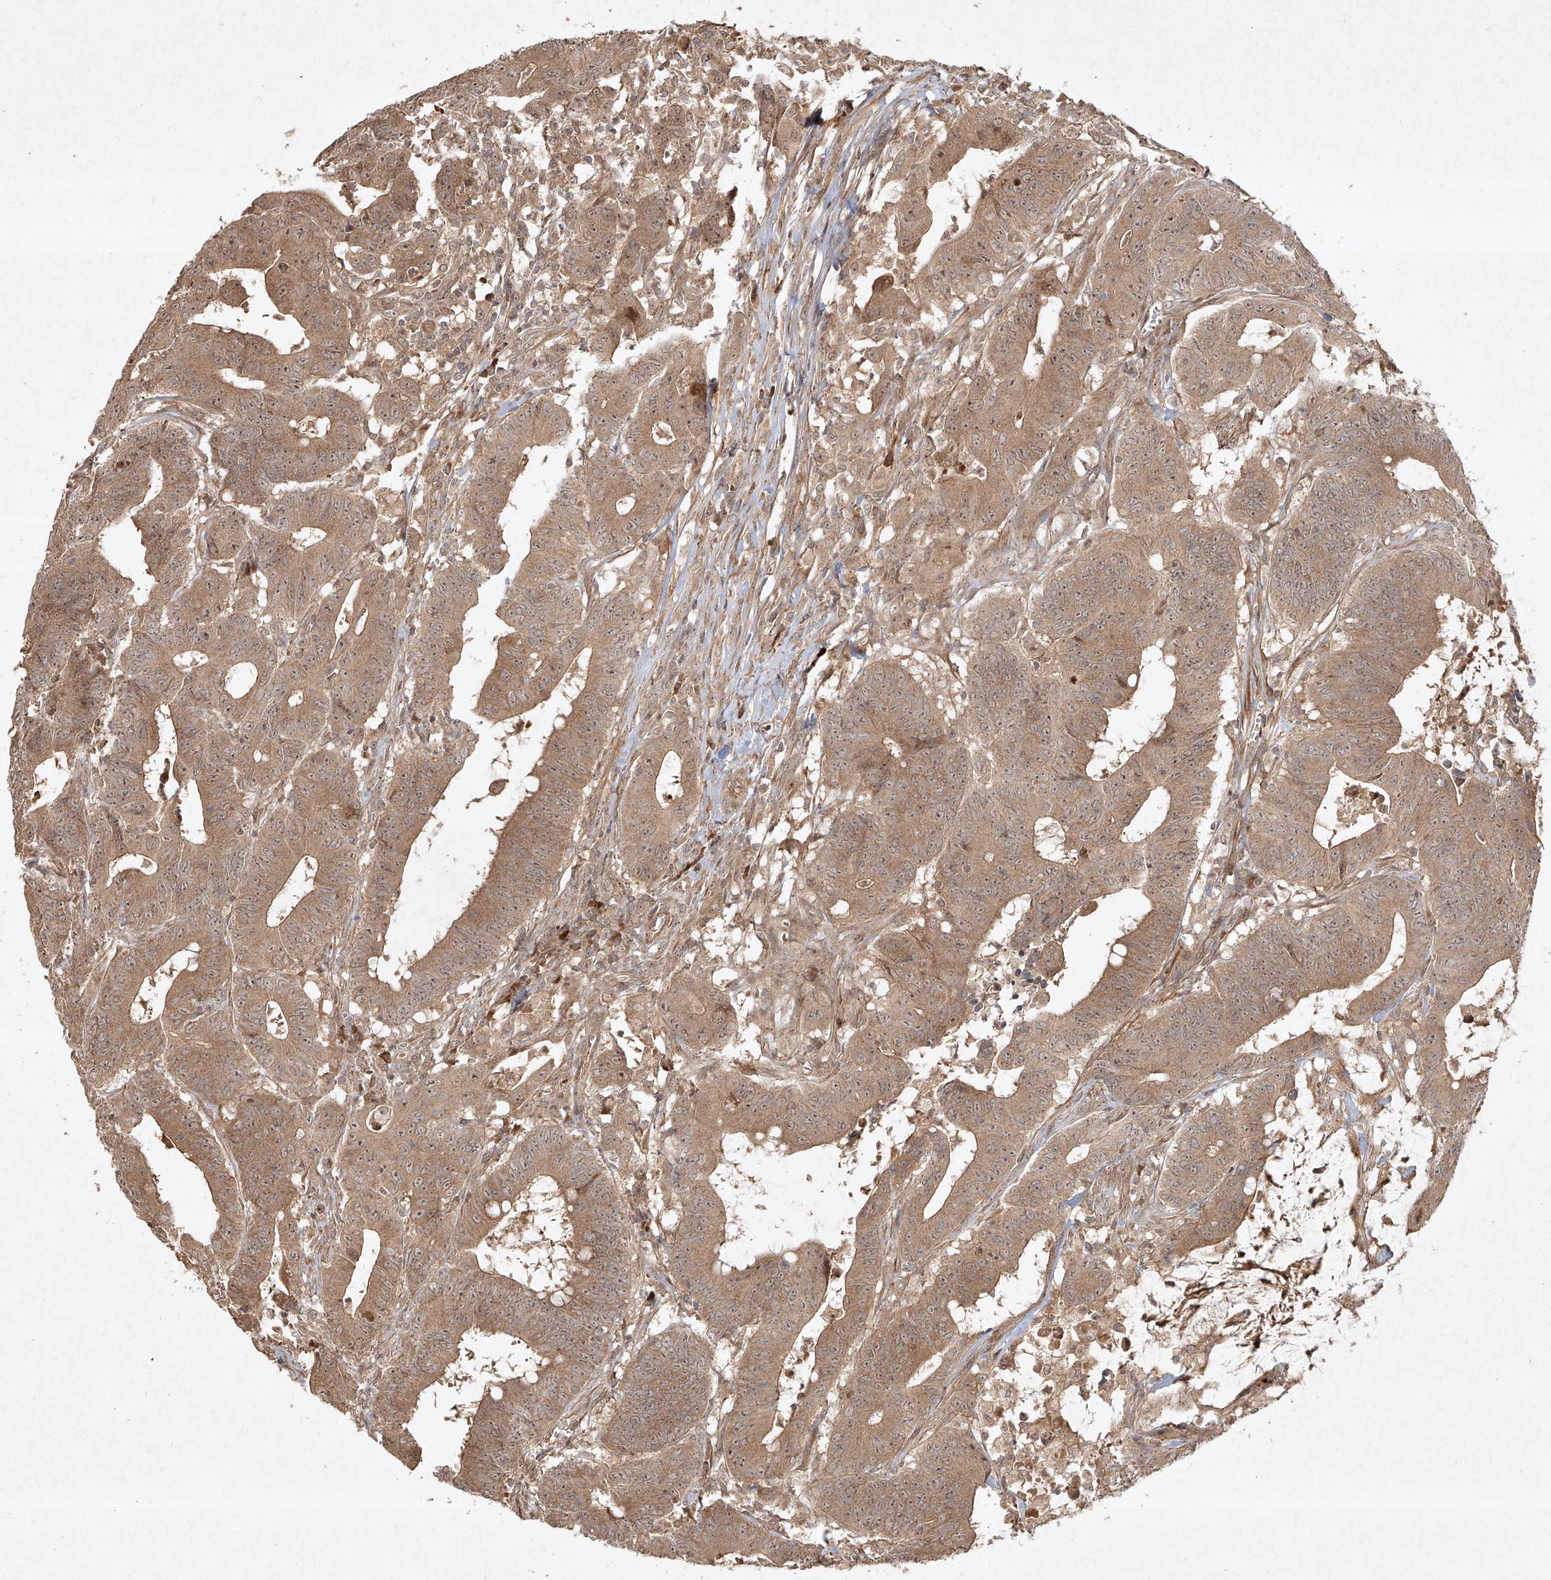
{"staining": {"intensity": "moderate", "quantity": ">75%", "location": "cytoplasmic/membranous,nuclear"}, "tissue": "colorectal cancer", "cell_type": "Tumor cells", "image_type": "cancer", "snomed": [{"axis": "morphology", "description": "Adenocarcinoma, NOS"}, {"axis": "topography", "description": "Colon"}], "caption": "Protein analysis of colorectal cancer tissue displays moderate cytoplasmic/membranous and nuclear expression in approximately >75% of tumor cells.", "gene": "CYYR1", "patient": {"sex": "male", "age": 45}}